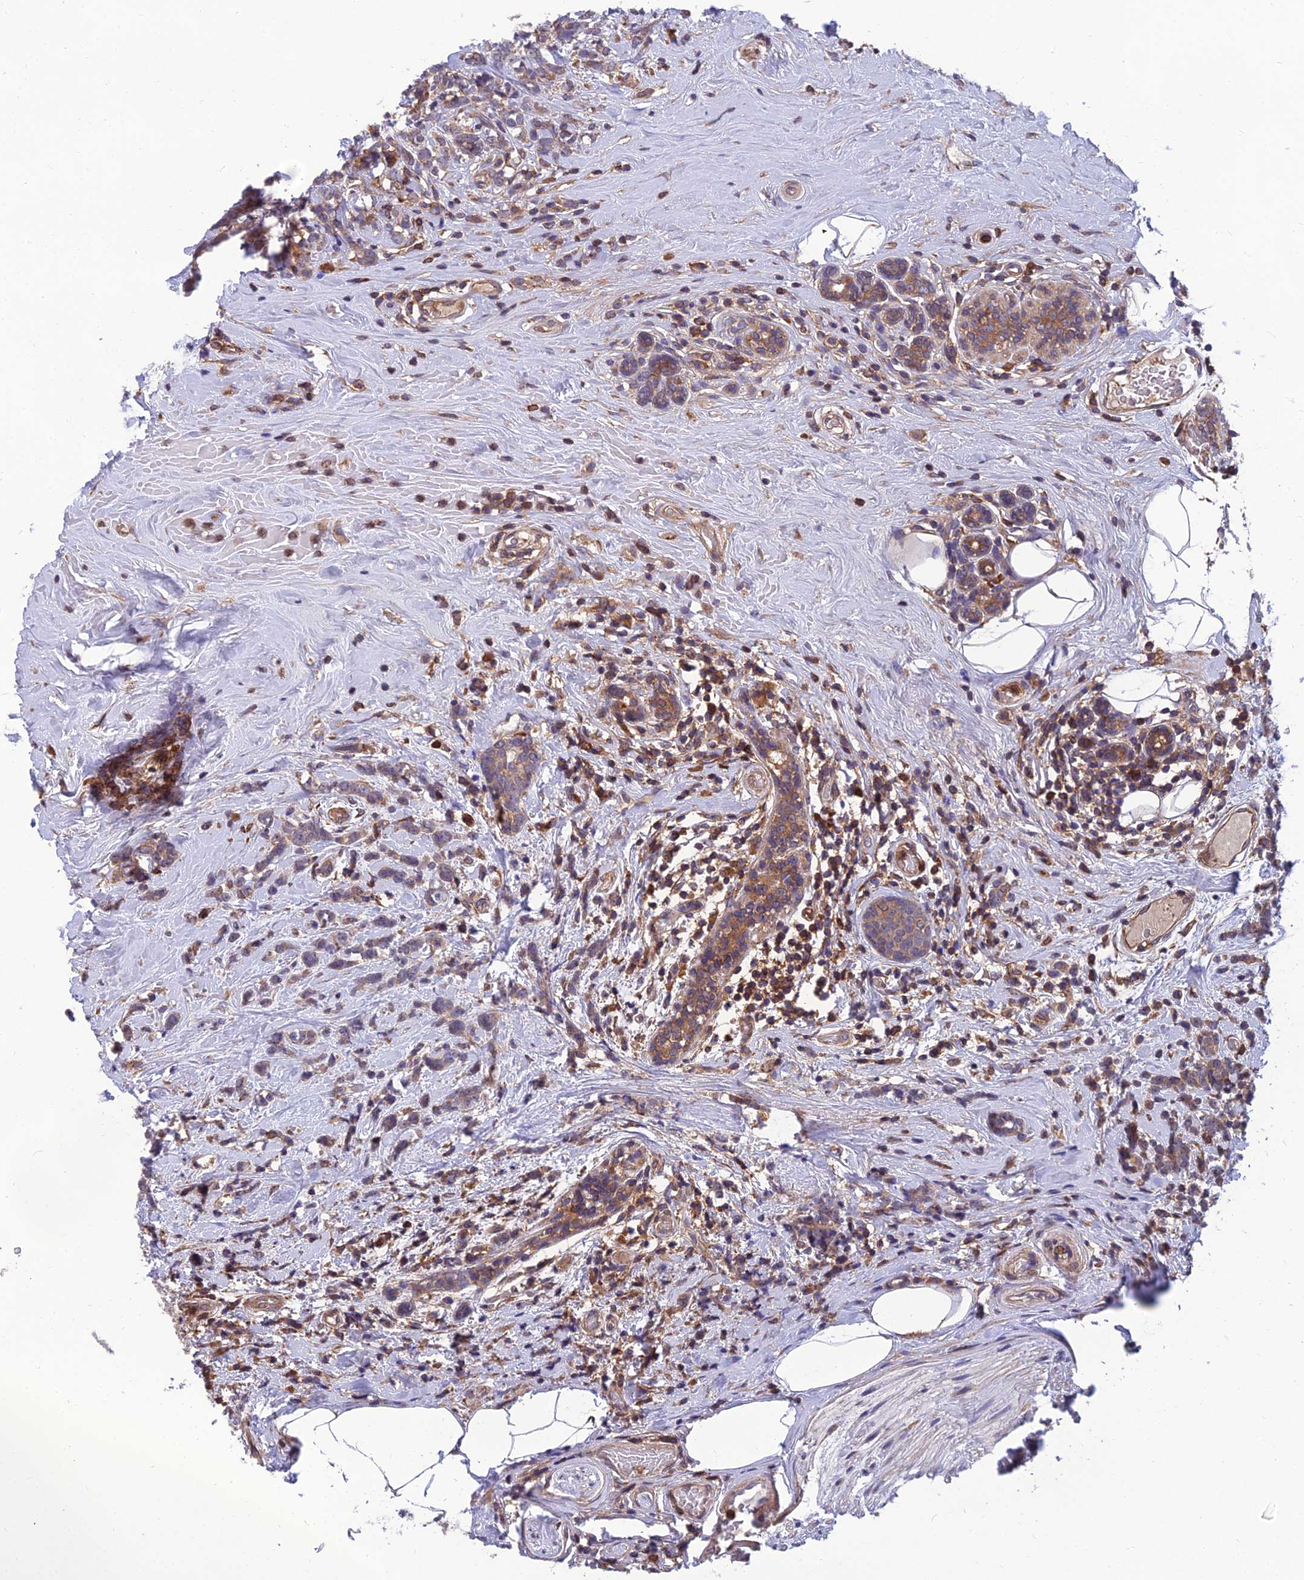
{"staining": {"intensity": "weak", "quantity": ">75%", "location": "cytoplasmic/membranous"}, "tissue": "breast cancer", "cell_type": "Tumor cells", "image_type": "cancer", "snomed": [{"axis": "morphology", "description": "Lobular carcinoma"}, {"axis": "topography", "description": "Breast"}], "caption": "IHC histopathology image of neoplastic tissue: human breast cancer (lobular carcinoma) stained using immunohistochemistry (IHC) shows low levels of weak protein expression localized specifically in the cytoplasmic/membranous of tumor cells, appearing as a cytoplasmic/membranous brown color.", "gene": "UMAD1", "patient": {"sex": "female", "age": 58}}